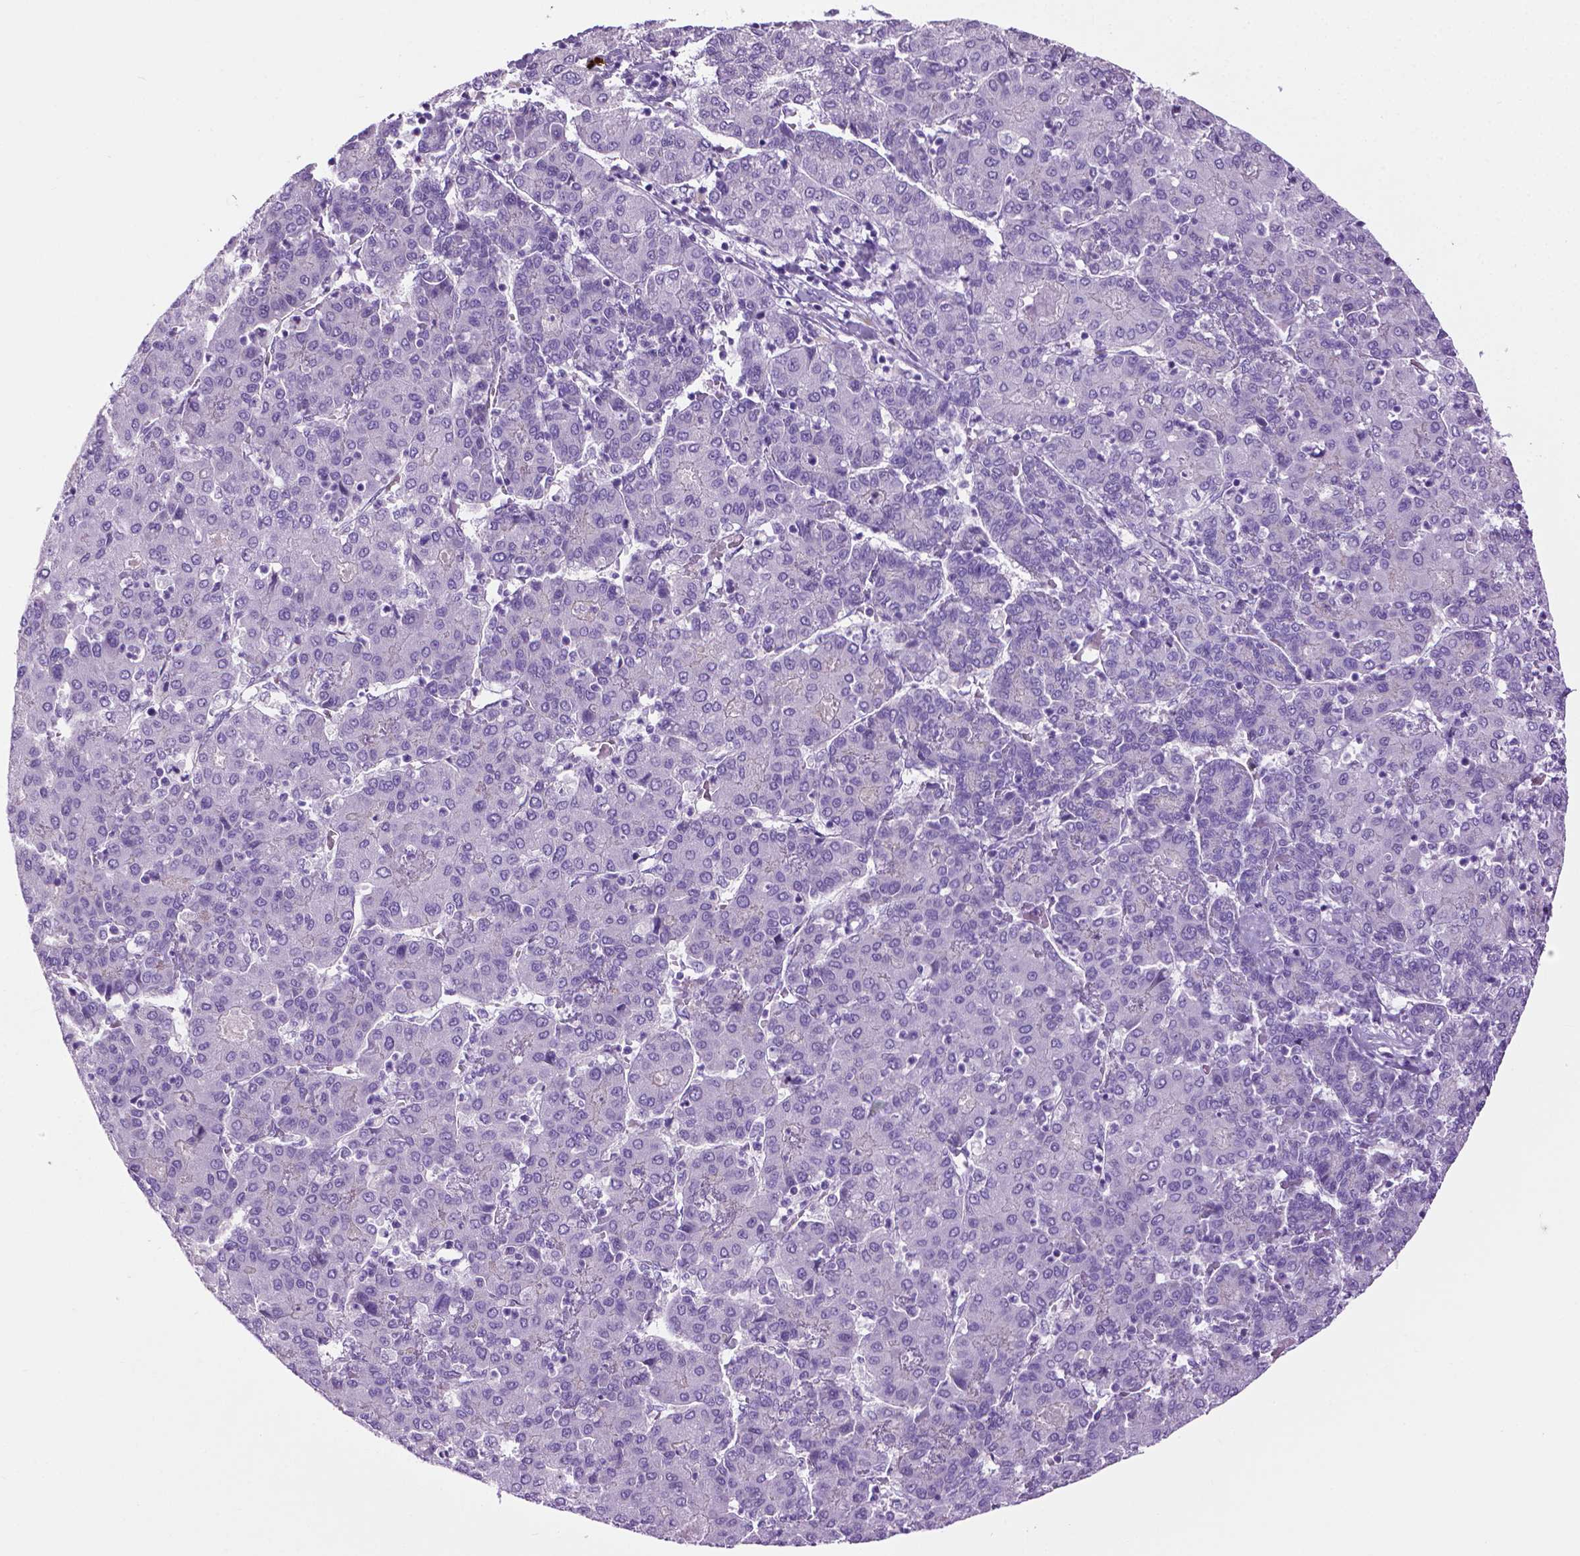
{"staining": {"intensity": "negative", "quantity": "none", "location": "none"}, "tissue": "liver cancer", "cell_type": "Tumor cells", "image_type": "cancer", "snomed": [{"axis": "morphology", "description": "Carcinoma, Hepatocellular, NOS"}, {"axis": "topography", "description": "Liver"}], "caption": "Micrograph shows no significant protein positivity in tumor cells of liver cancer.", "gene": "SPECC1L", "patient": {"sex": "male", "age": 65}}